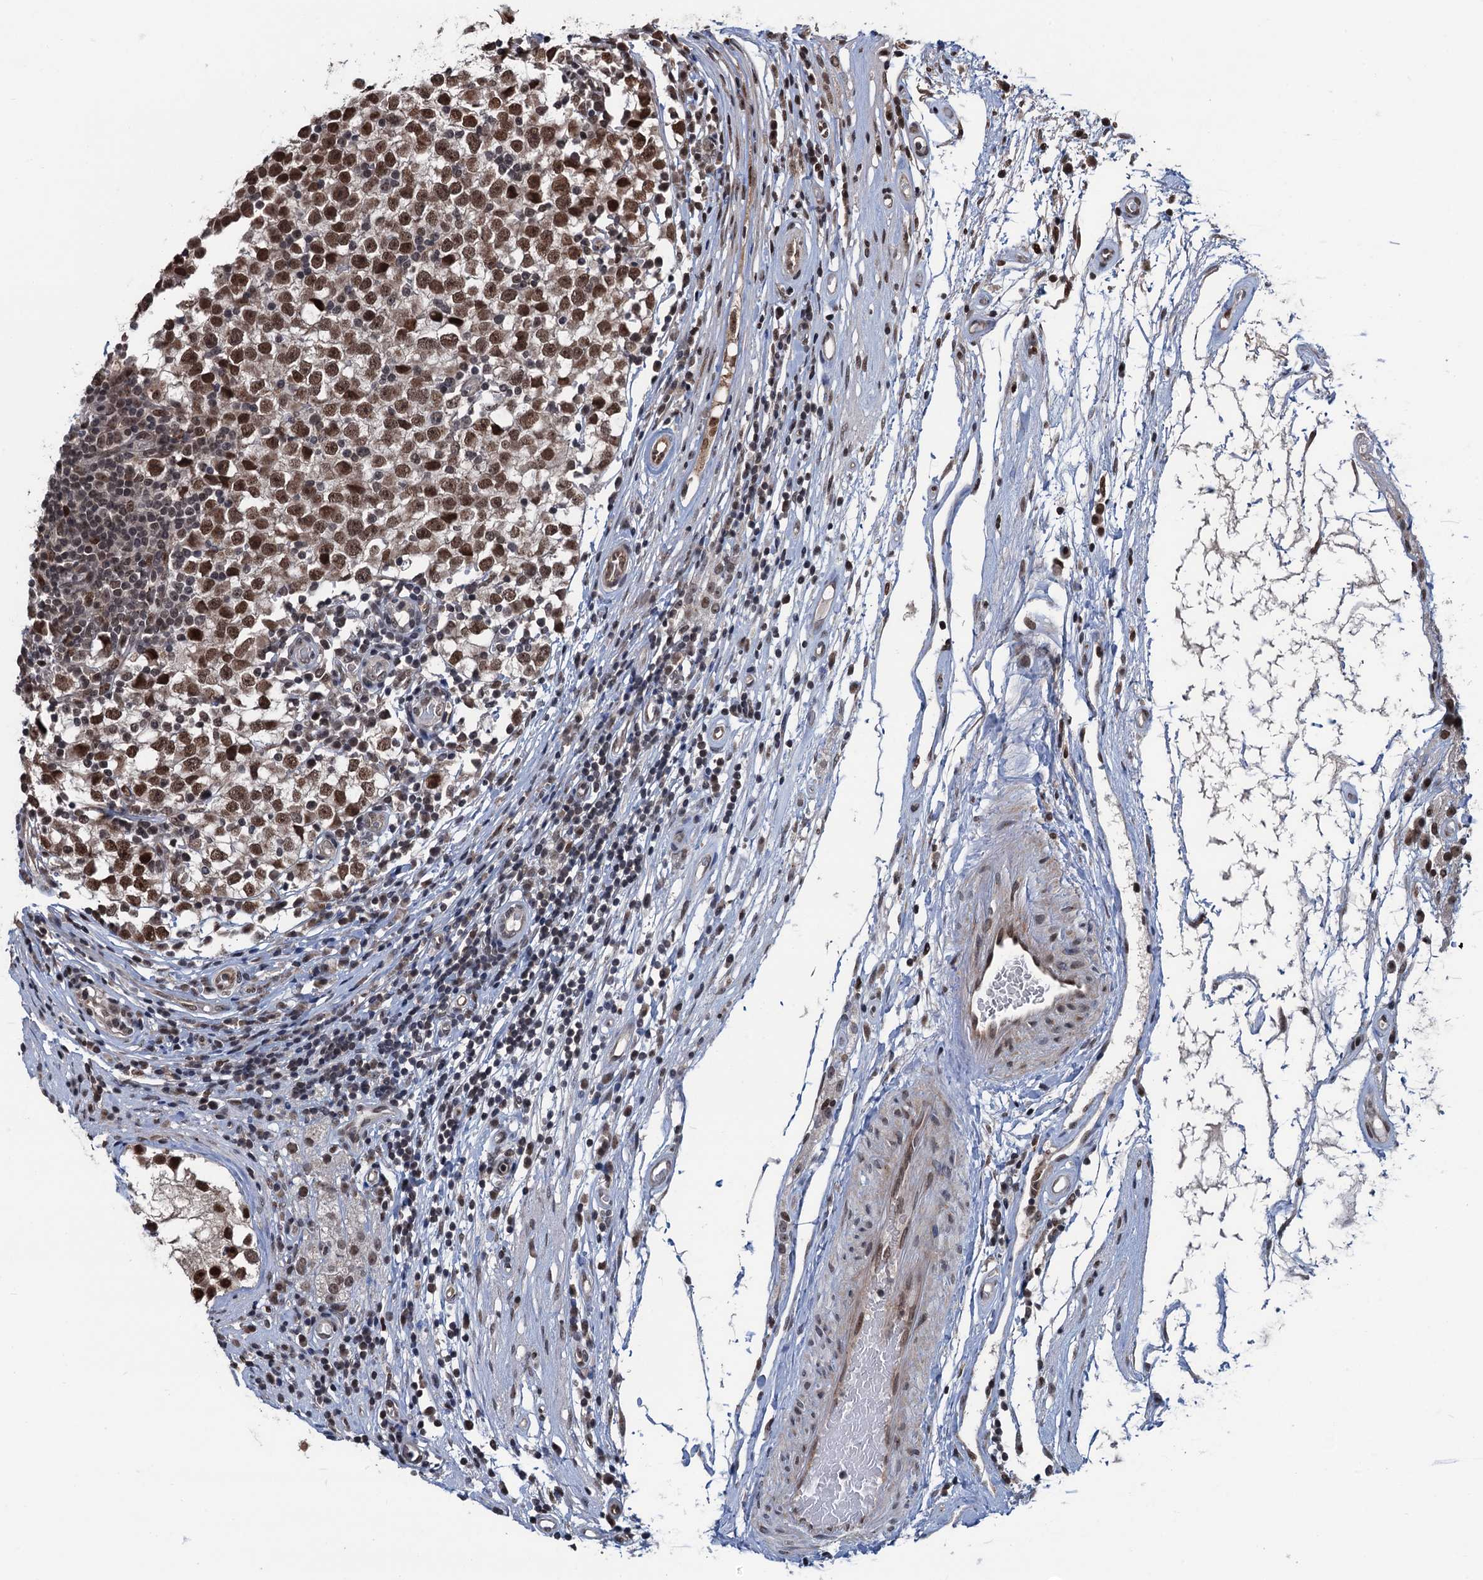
{"staining": {"intensity": "moderate", "quantity": "25%-75%", "location": "nuclear"}, "tissue": "testis cancer", "cell_type": "Tumor cells", "image_type": "cancer", "snomed": [{"axis": "morphology", "description": "Seminoma, NOS"}, {"axis": "topography", "description": "Testis"}], "caption": "Testis seminoma stained for a protein (brown) reveals moderate nuclear positive expression in about 25%-75% of tumor cells.", "gene": "RASSF4", "patient": {"sex": "male", "age": 65}}